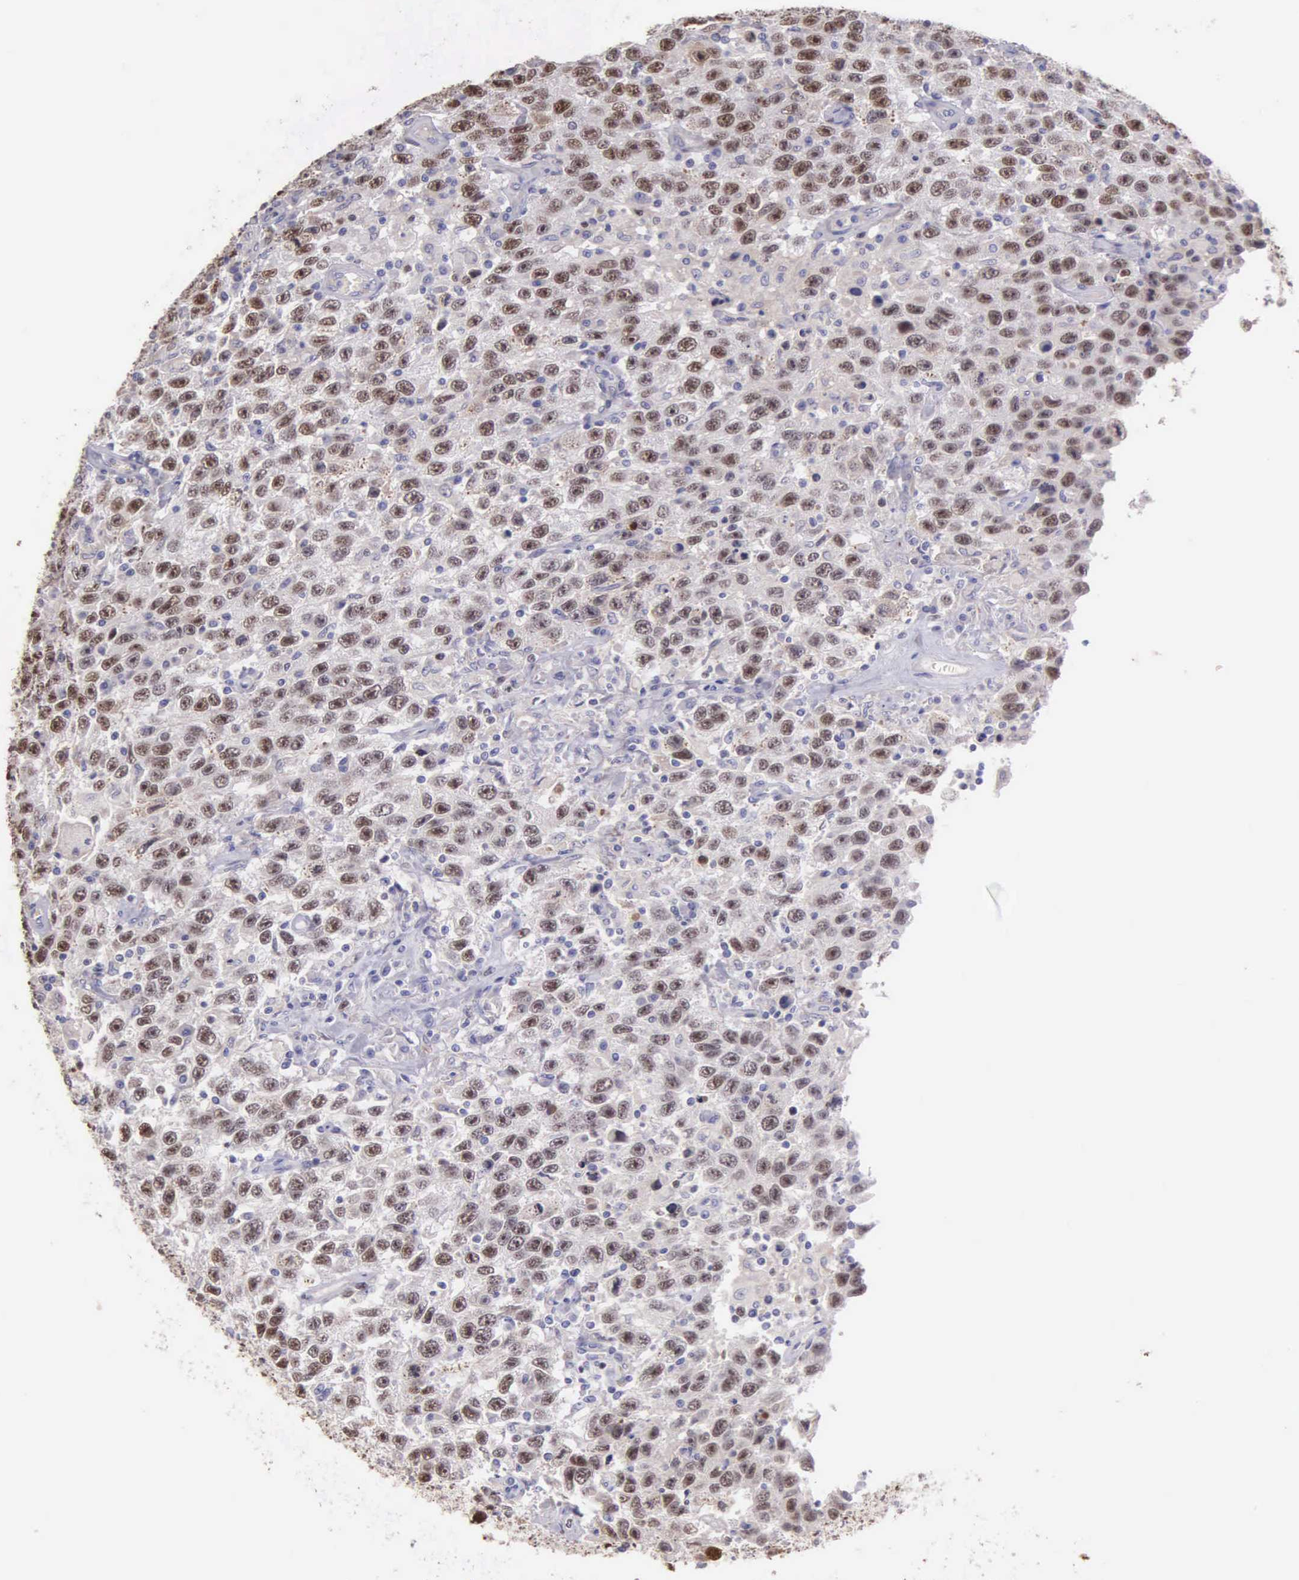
{"staining": {"intensity": "strong", "quantity": ">75%", "location": "nuclear"}, "tissue": "testis cancer", "cell_type": "Tumor cells", "image_type": "cancer", "snomed": [{"axis": "morphology", "description": "Seminoma, NOS"}, {"axis": "topography", "description": "Testis"}], "caption": "The histopathology image demonstrates staining of testis cancer, revealing strong nuclear protein positivity (brown color) within tumor cells.", "gene": "MCM5", "patient": {"sex": "male", "age": 41}}